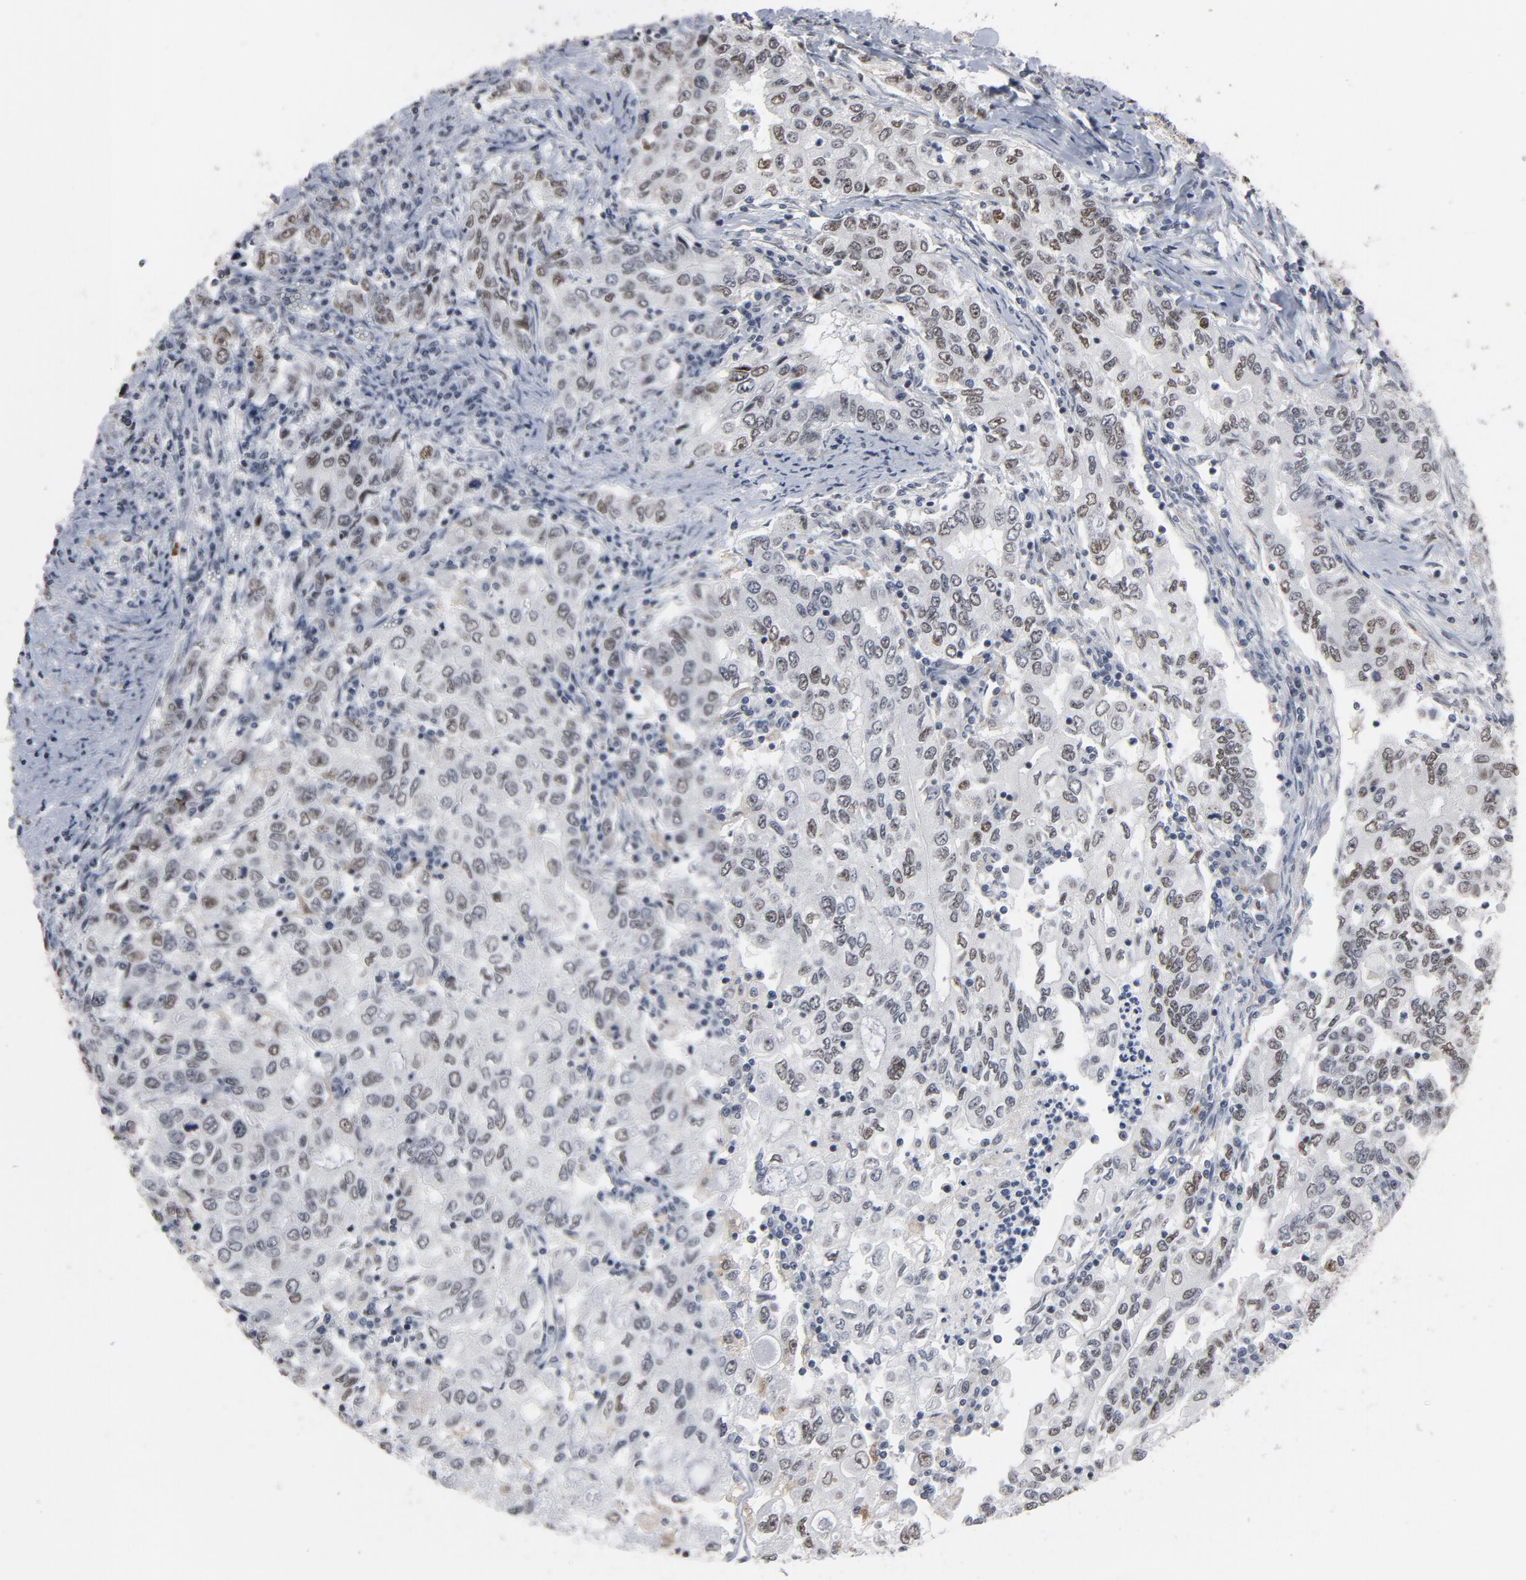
{"staining": {"intensity": "moderate", "quantity": "25%-75%", "location": "nuclear"}, "tissue": "stomach cancer", "cell_type": "Tumor cells", "image_type": "cancer", "snomed": [{"axis": "morphology", "description": "Adenocarcinoma, NOS"}, {"axis": "topography", "description": "Stomach, lower"}], "caption": "Tumor cells show medium levels of moderate nuclear positivity in about 25%-75% of cells in stomach adenocarcinoma.", "gene": "MRE11", "patient": {"sex": "female", "age": 72}}